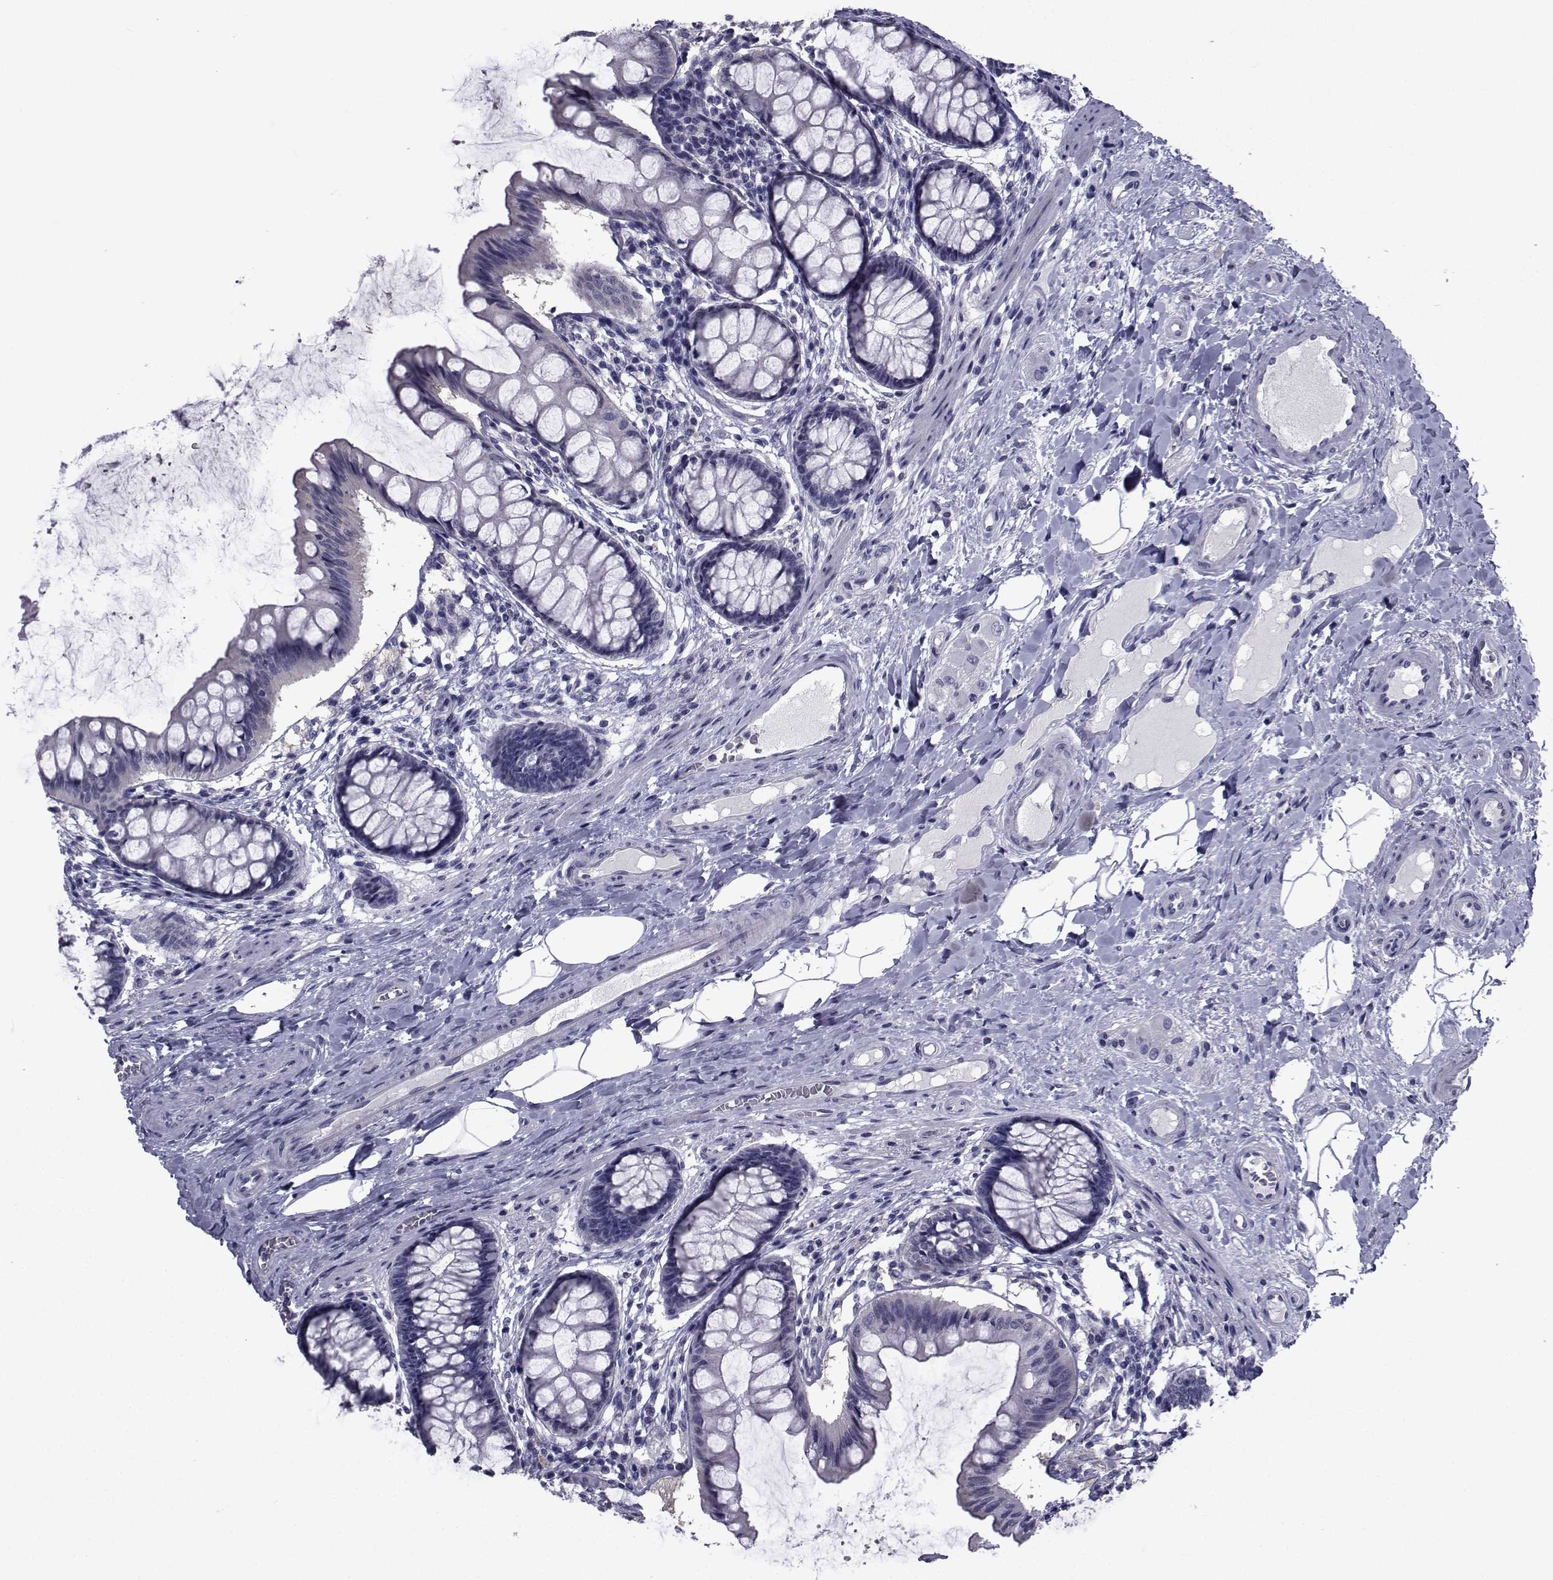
{"staining": {"intensity": "negative", "quantity": "none", "location": "none"}, "tissue": "colon", "cell_type": "Endothelial cells", "image_type": "normal", "snomed": [{"axis": "morphology", "description": "Normal tissue, NOS"}, {"axis": "topography", "description": "Colon"}], "caption": "Immunohistochemistry (IHC) photomicrograph of benign colon: colon stained with DAB (3,3'-diaminobenzidine) shows no significant protein positivity in endothelial cells.", "gene": "CHRNA1", "patient": {"sex": "female", "age": 65}}